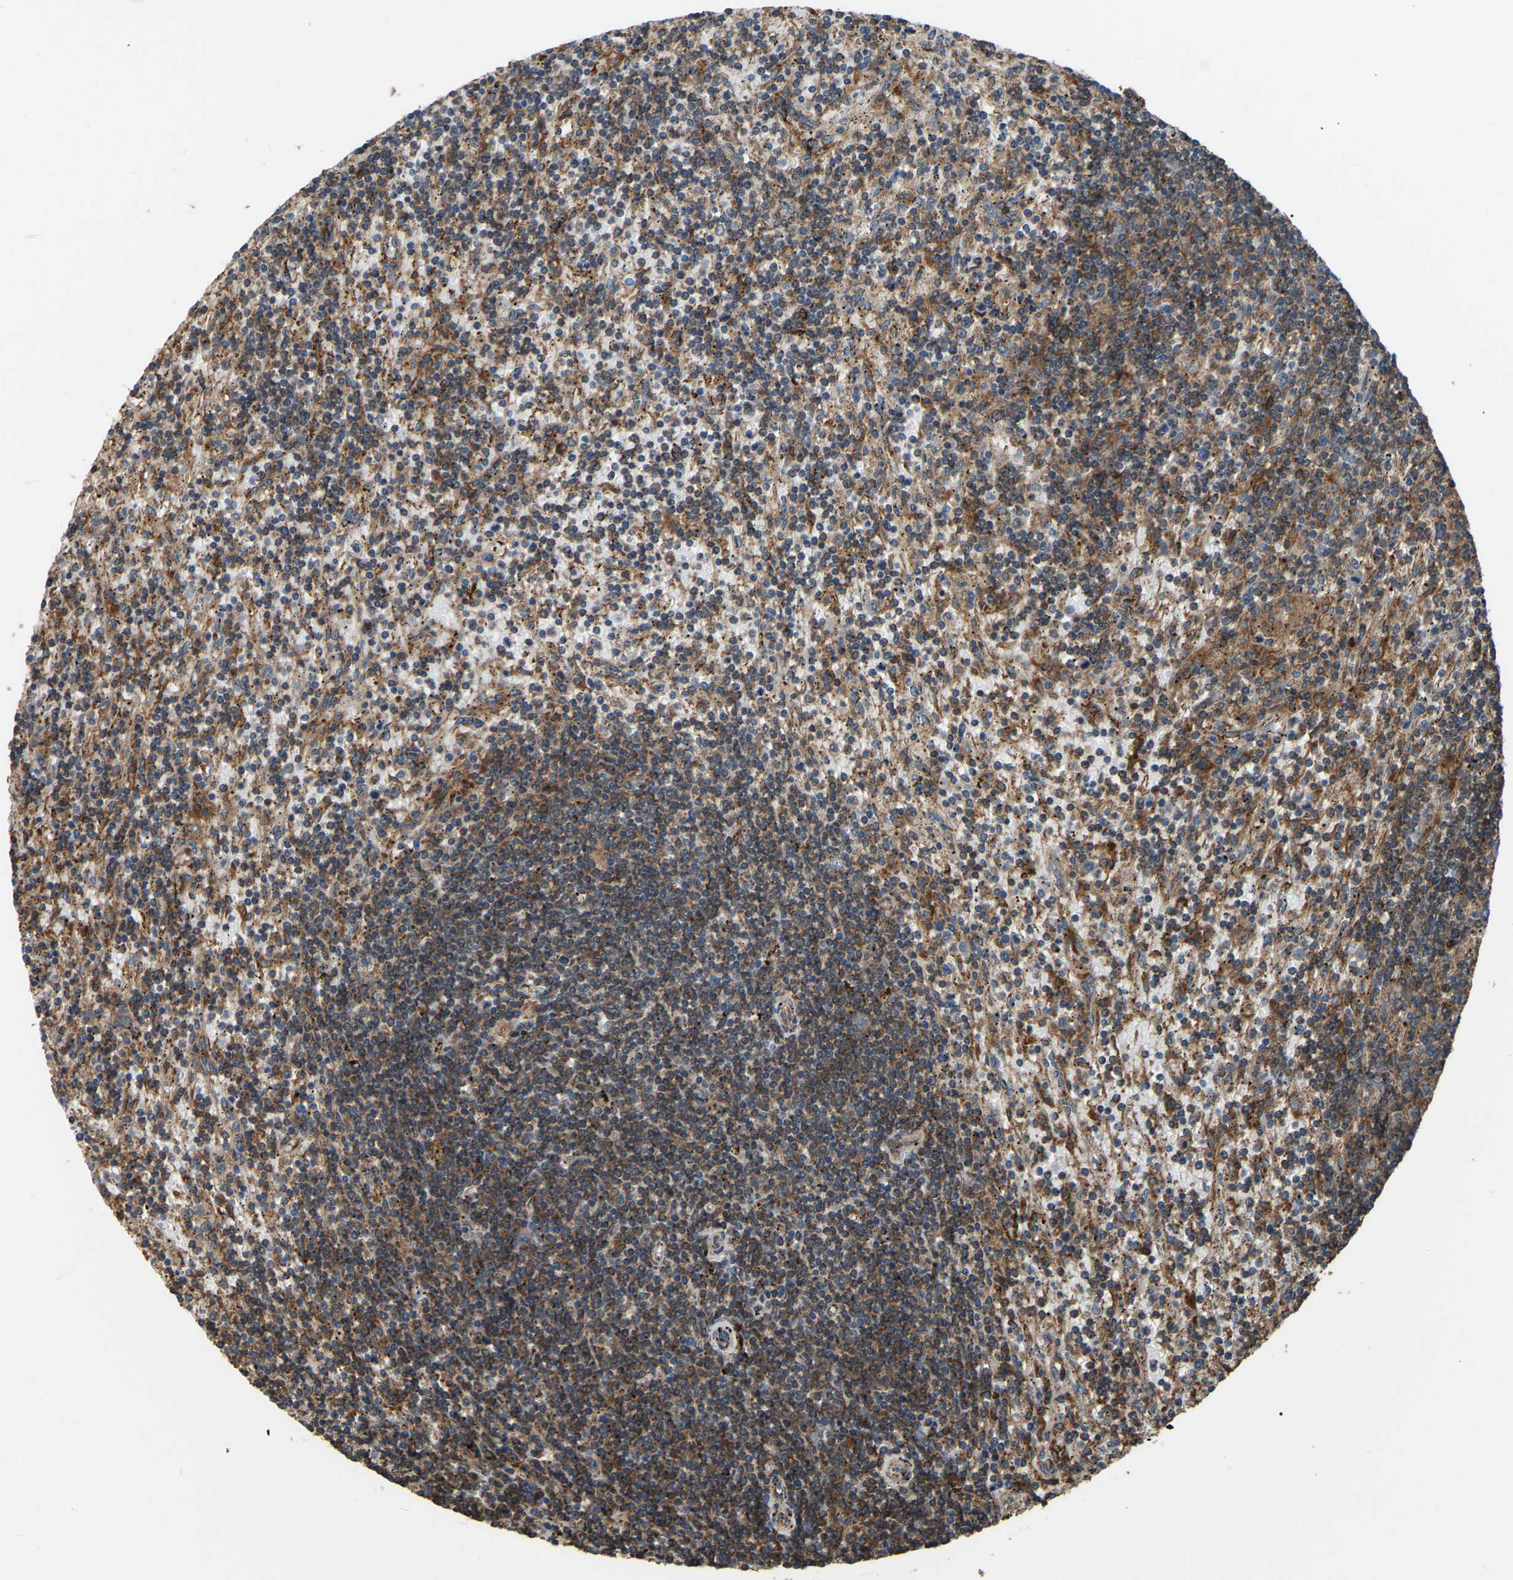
{"staining": {"intensity": "moderate", "quantity": ">75%", "location": "cytoplasmic/membranous"}, "tissue": "lymphoma", "cell_type": "Tumor cells", "image_type": "cancer", "snomed": [{"axis": "morphology", "description": "Malignant lymphoma, non-Hodgkin's type, Low grade"}, {"axis": "topography", "description": "Spleen"}], "caption": "The histopathology image displays a brown stain indicating the presence of a protein in the cytoplasmic/membranous of tumor cells in malignant lymphoma, non-Hodgkin's type (low-grade).", "gene": "SAMD9L", "patient": {"sex": "male", "age": 76}}